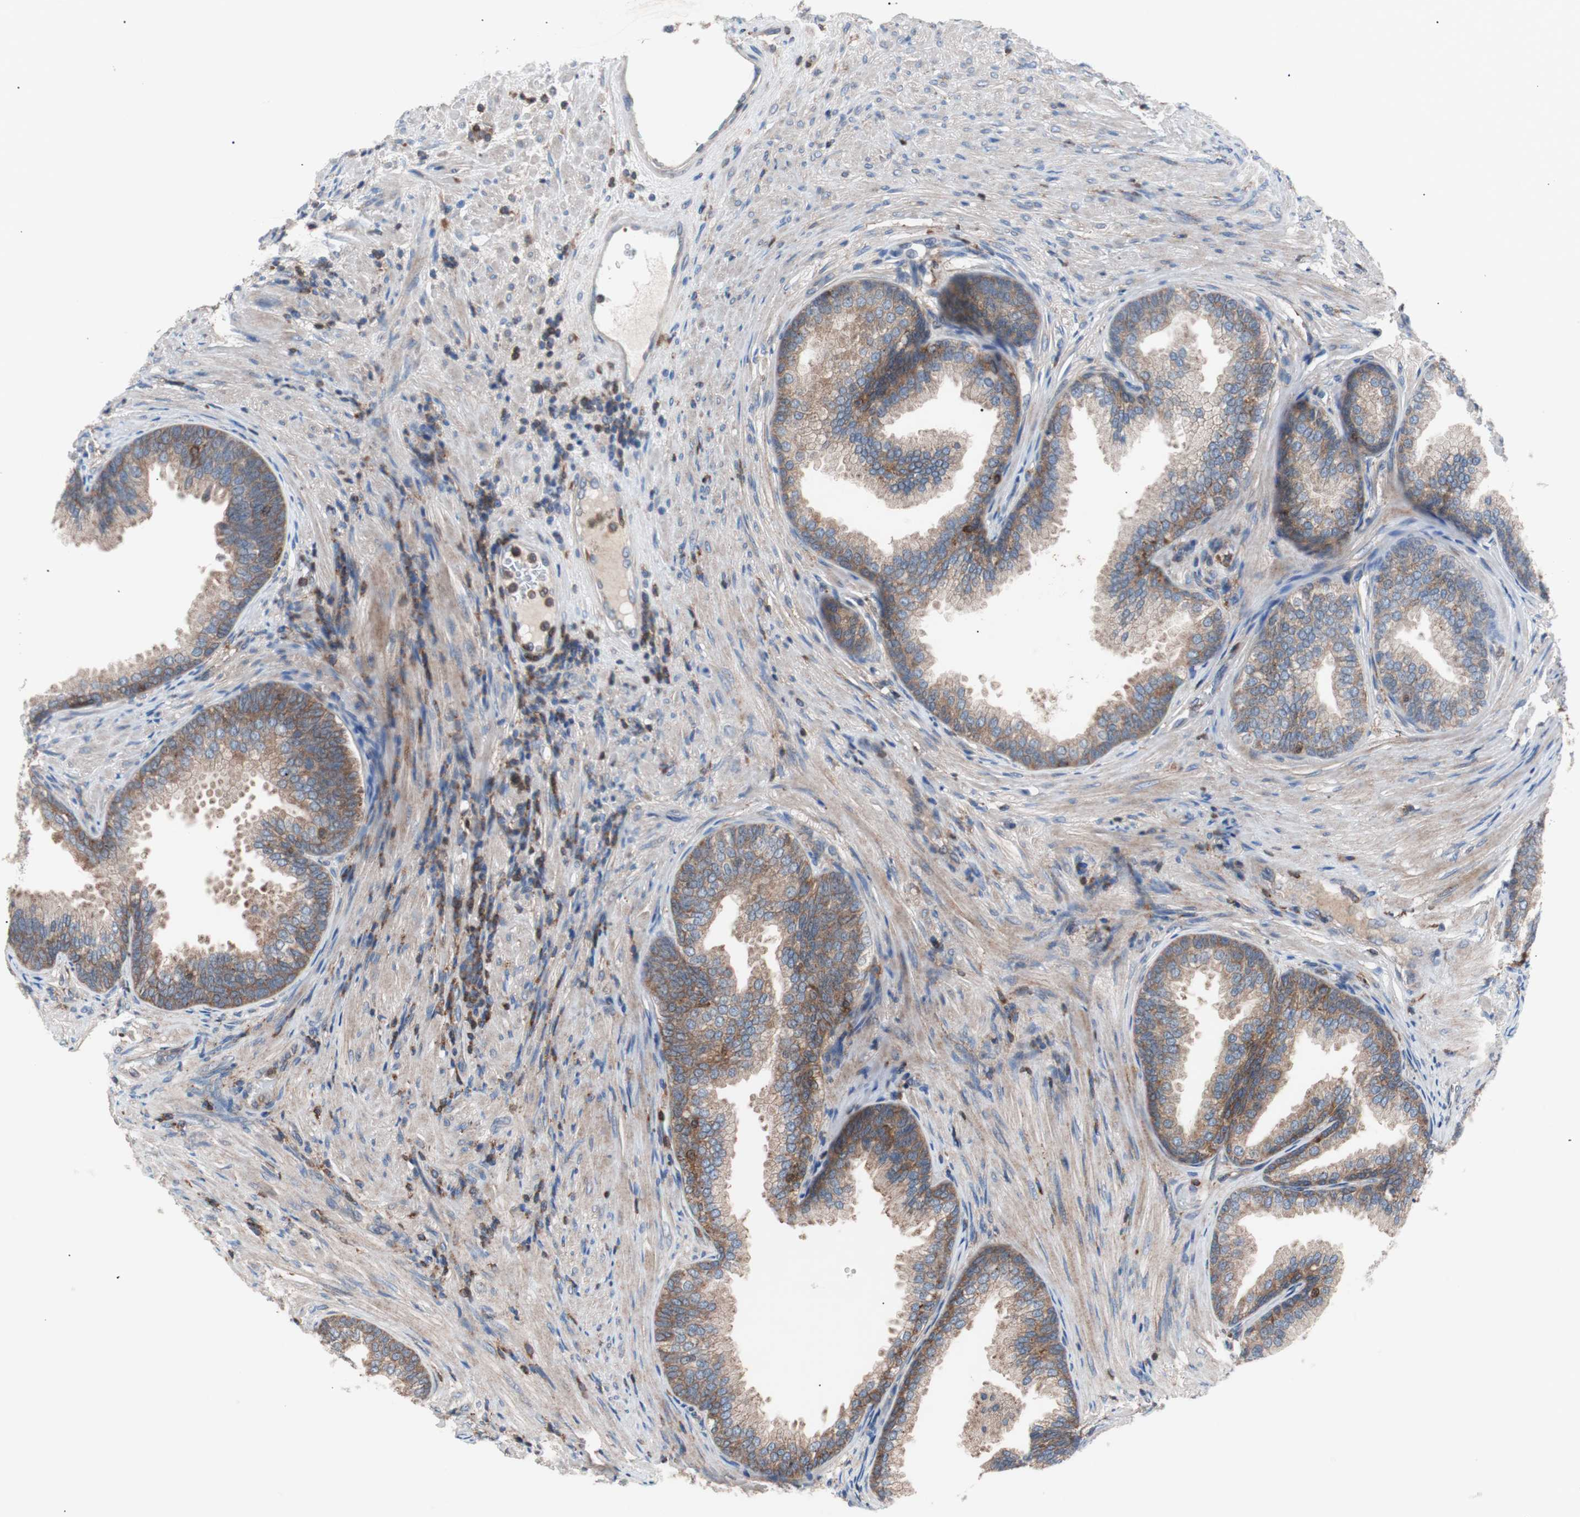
{"staining": {"intensity": "moderate", "quantity": ">75%", "location": "cytoplasmic/membranous"}, "tissue": "prostate", "cell_type": "Glandular cells", "image_type": "normal", "snomed": [{"axis": "morphology", "description": "Normal tissue, NOS"}, {"axis": "topography", "description": "Prostate"}], "caption": "Brown immunohistochemical staining in unremarkable prostate displays moderate cytoplasmic/membranous positivity in about >75% of glandular cells. The staining was performed using DAB to visualize the protein expression in brown, while the nuclei were stained in blue with hematoxylin (Magnification: 20x).", "gene": "PIK3R1", "patient": {"sex": "male", "age": 76}}